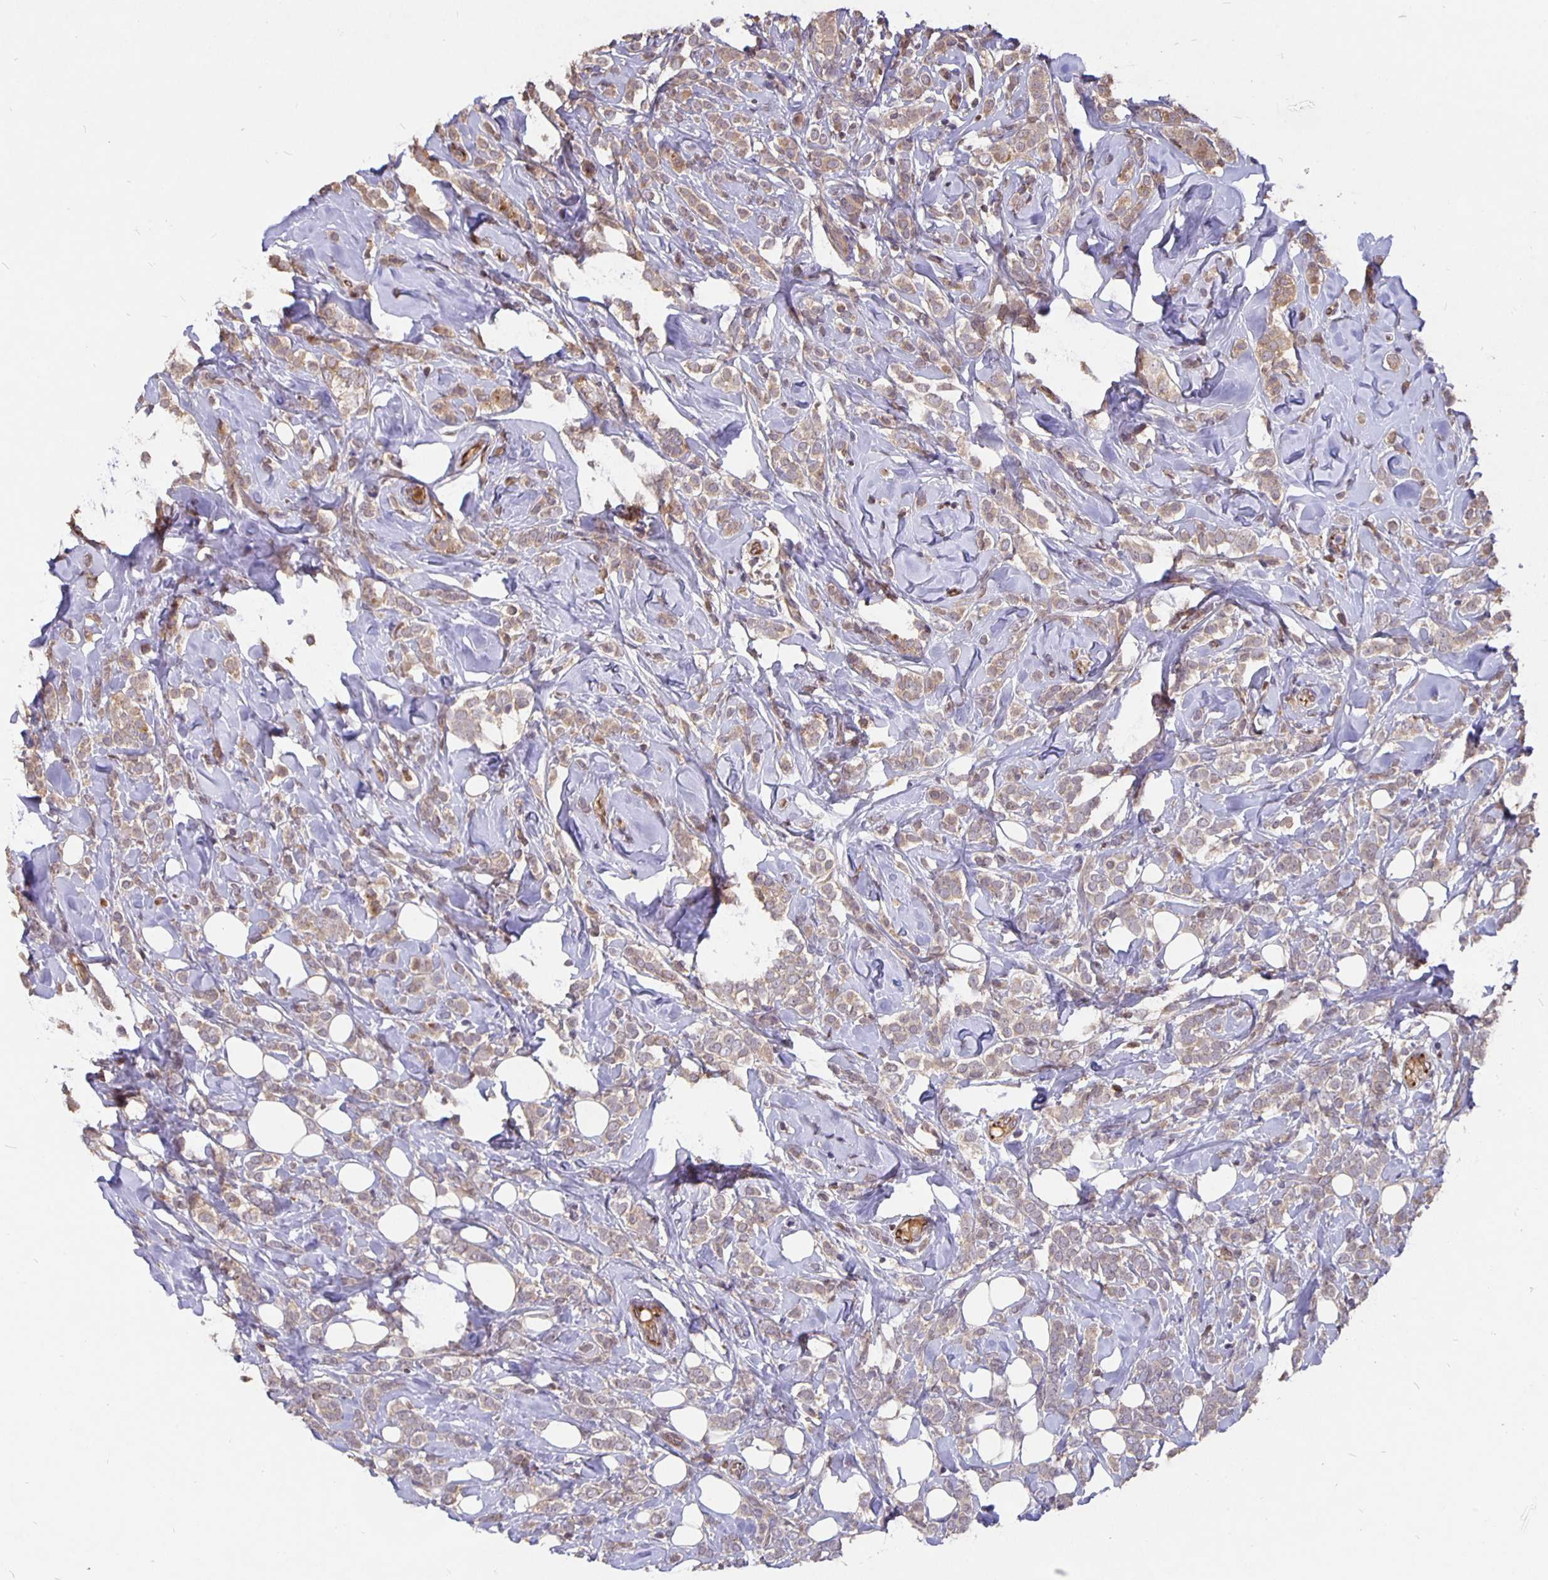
{"staining": {"intensity": "weak", "quantity": ">75%", "location": "cytoplasmic/membranous"}, "tissue": "breast cancer", "cell_type": "Tumor cells", "image_type": "cancer", "snomed": [{"axis": "morphology", "description": "Lobular carcinoma"}, {"axis": "topography", "description": "Breast"}], "caption": "Tumor cells demonstrate low levels of weak cytoplasmic/membranous positivity in about >75% of cells in human breast cancer (lobular carcinoma). (IHC, brightfield microscopy, high magnification).", "gene": "NOG", "patient": {"sex": "female", "age": 49}}